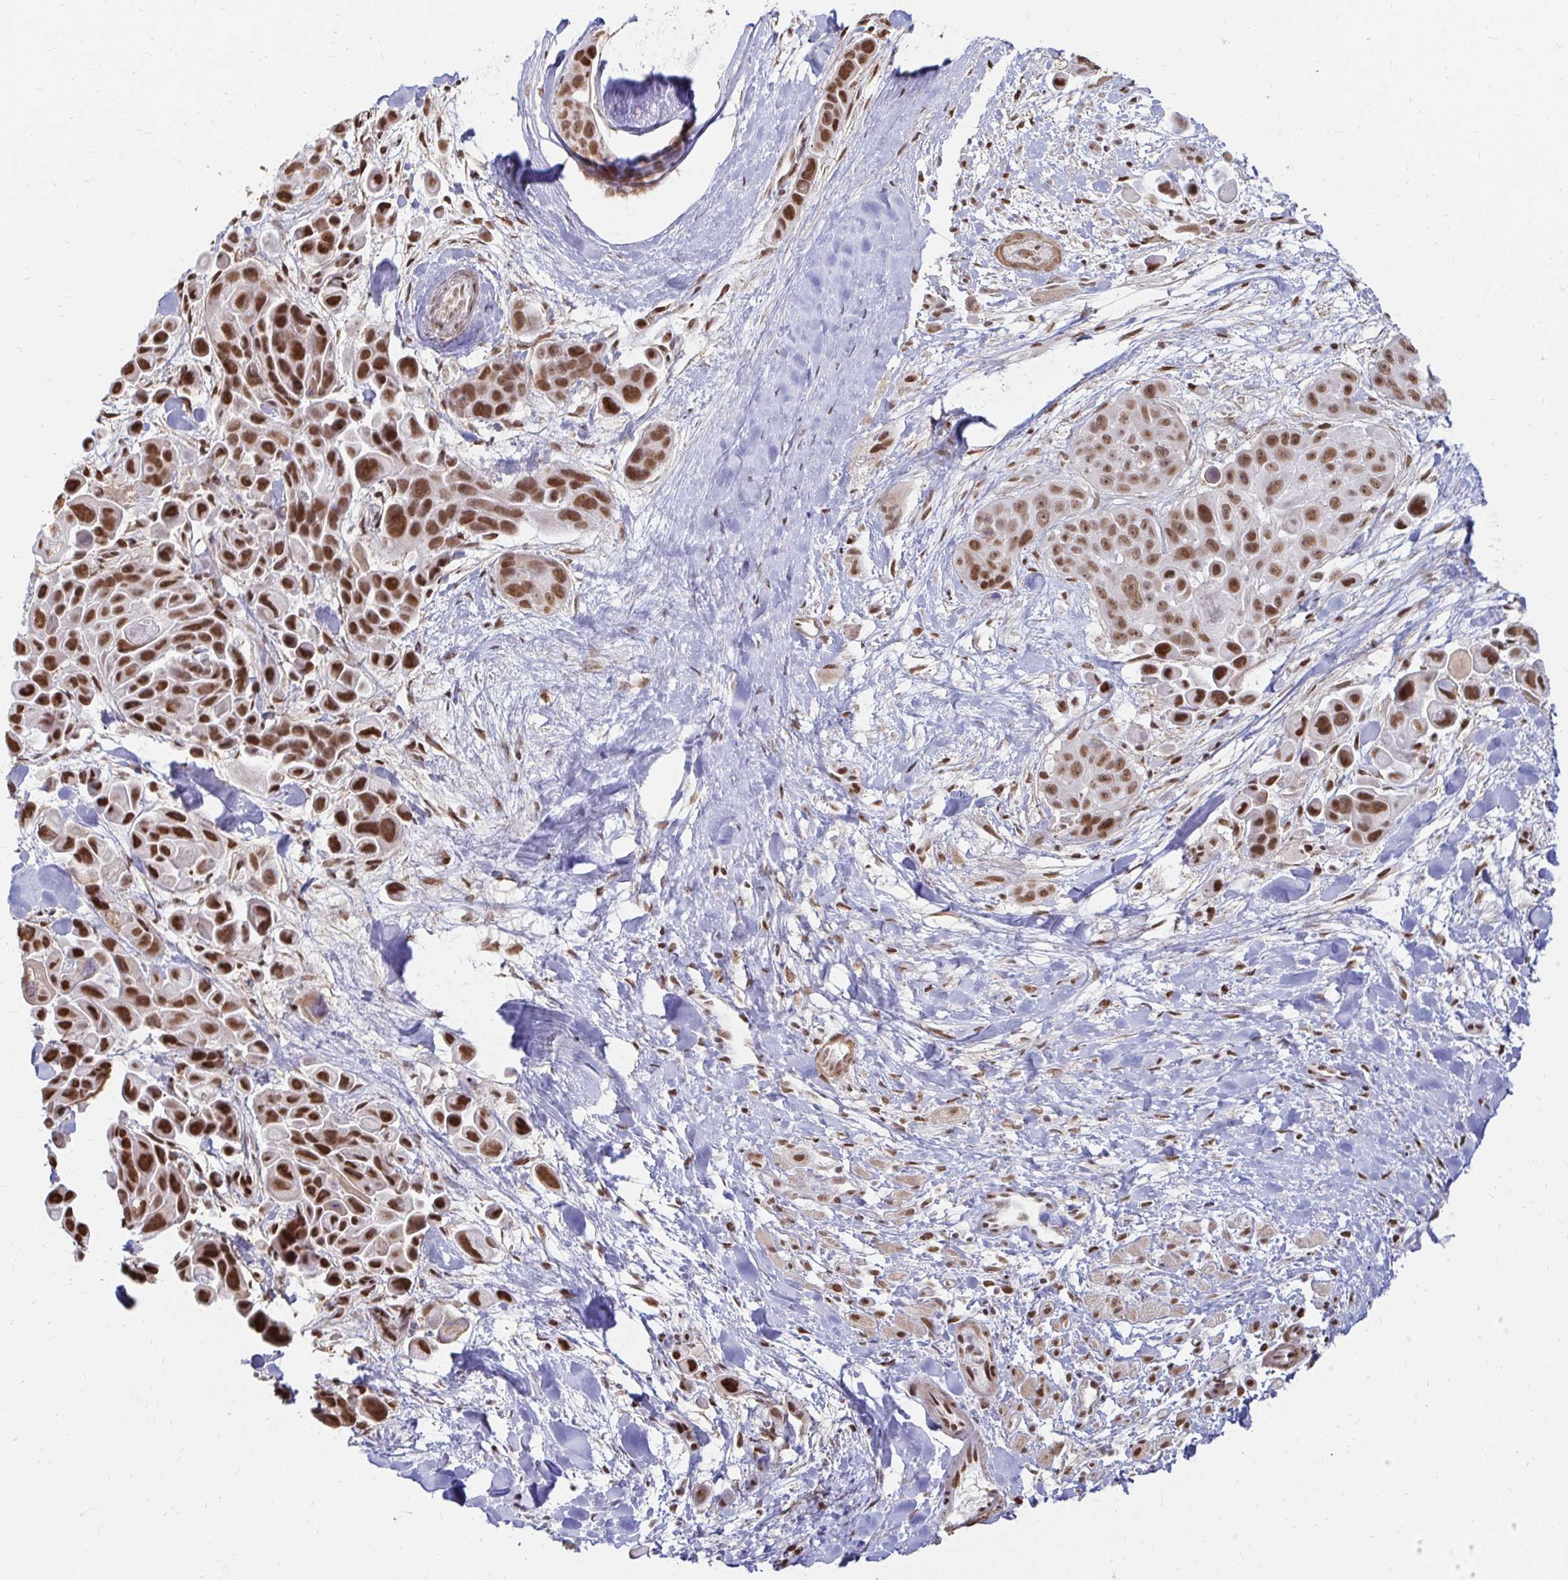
{"staining": {"intensity": "strong", "quantity": ">75%", "location": "nuclear"}, "tissue": "skin cancer", "cell_type": "Tumor cells", "image_type": "cancer", "snomed": [{"axis": "morphology", "description": "Squamous cell carcinoma, NOS"}, {"axis": "topography", "description": "Skin"}], "caption": "Skin cancer (squamous cell carcinoma) stained with DAB (3,3'-diaminobenzidine) immunohistochemistry shows high levels of strong nuclear expression in about >75% of tumor cells.", "gene": "HNRNPU", "patient": {"sex": "male", "age": 67}}